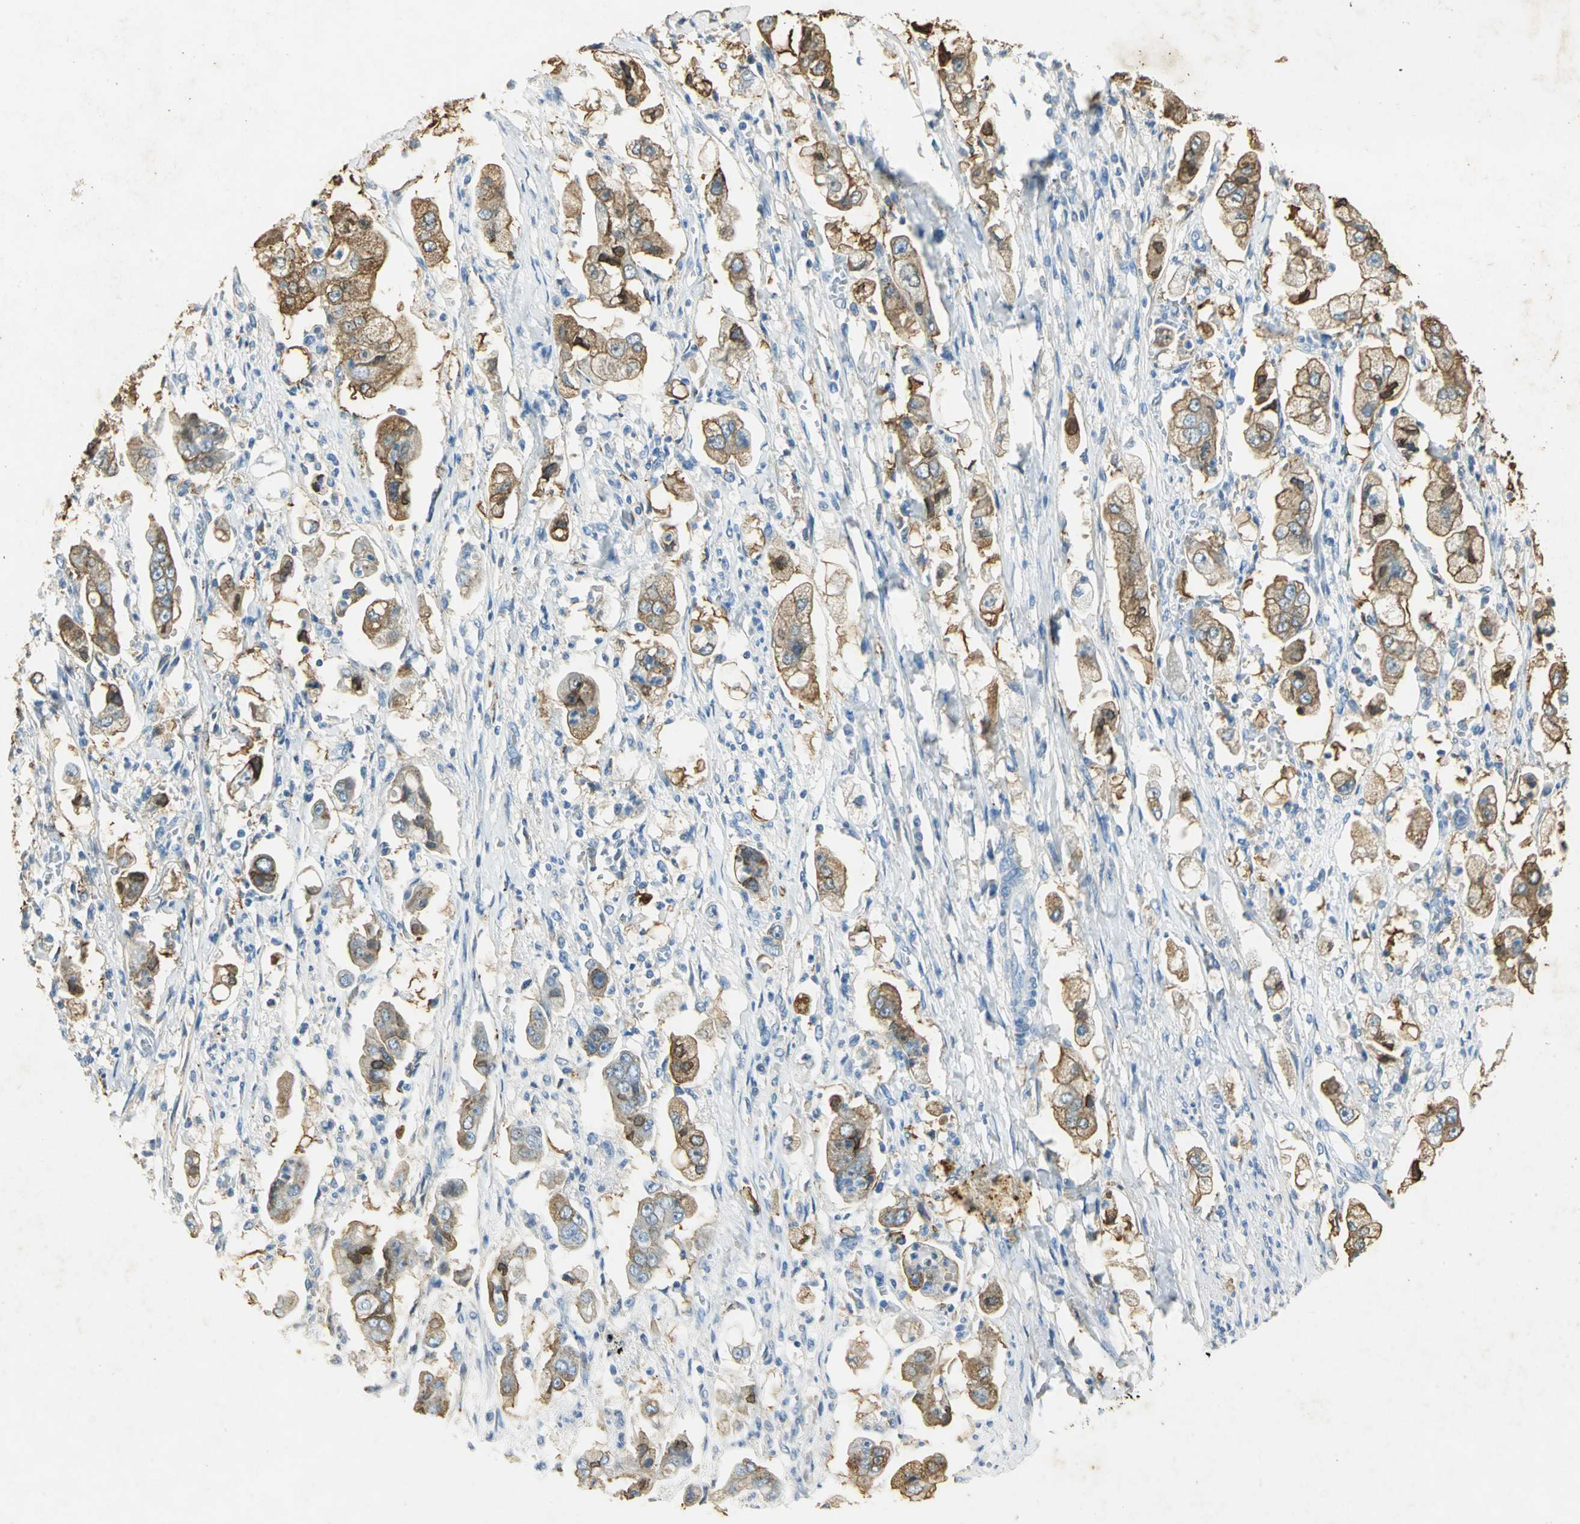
{"staining": {"intensity": "moderate", "quantity": ">75%", "location": "cytoplasmic/membranous"}, "tissue": "stomach cancer", "cell_type": "Tumor cells", "image_type": "cancer", "snomed": [{"axis": "morphology", "description": "Adenocarcinoma, NOS"}, {"axis": "topography", "description": "Stomach"}], "caption": "IHC photomicrograph of stomach adenocarcinoma stained for a protein (brown), which shows medium levels of moderate cytoplasmic/membranous expression in about >75% of tumor cells.", "gene": "ANXA4", "patient": {"sex": "male", "age": 62}}